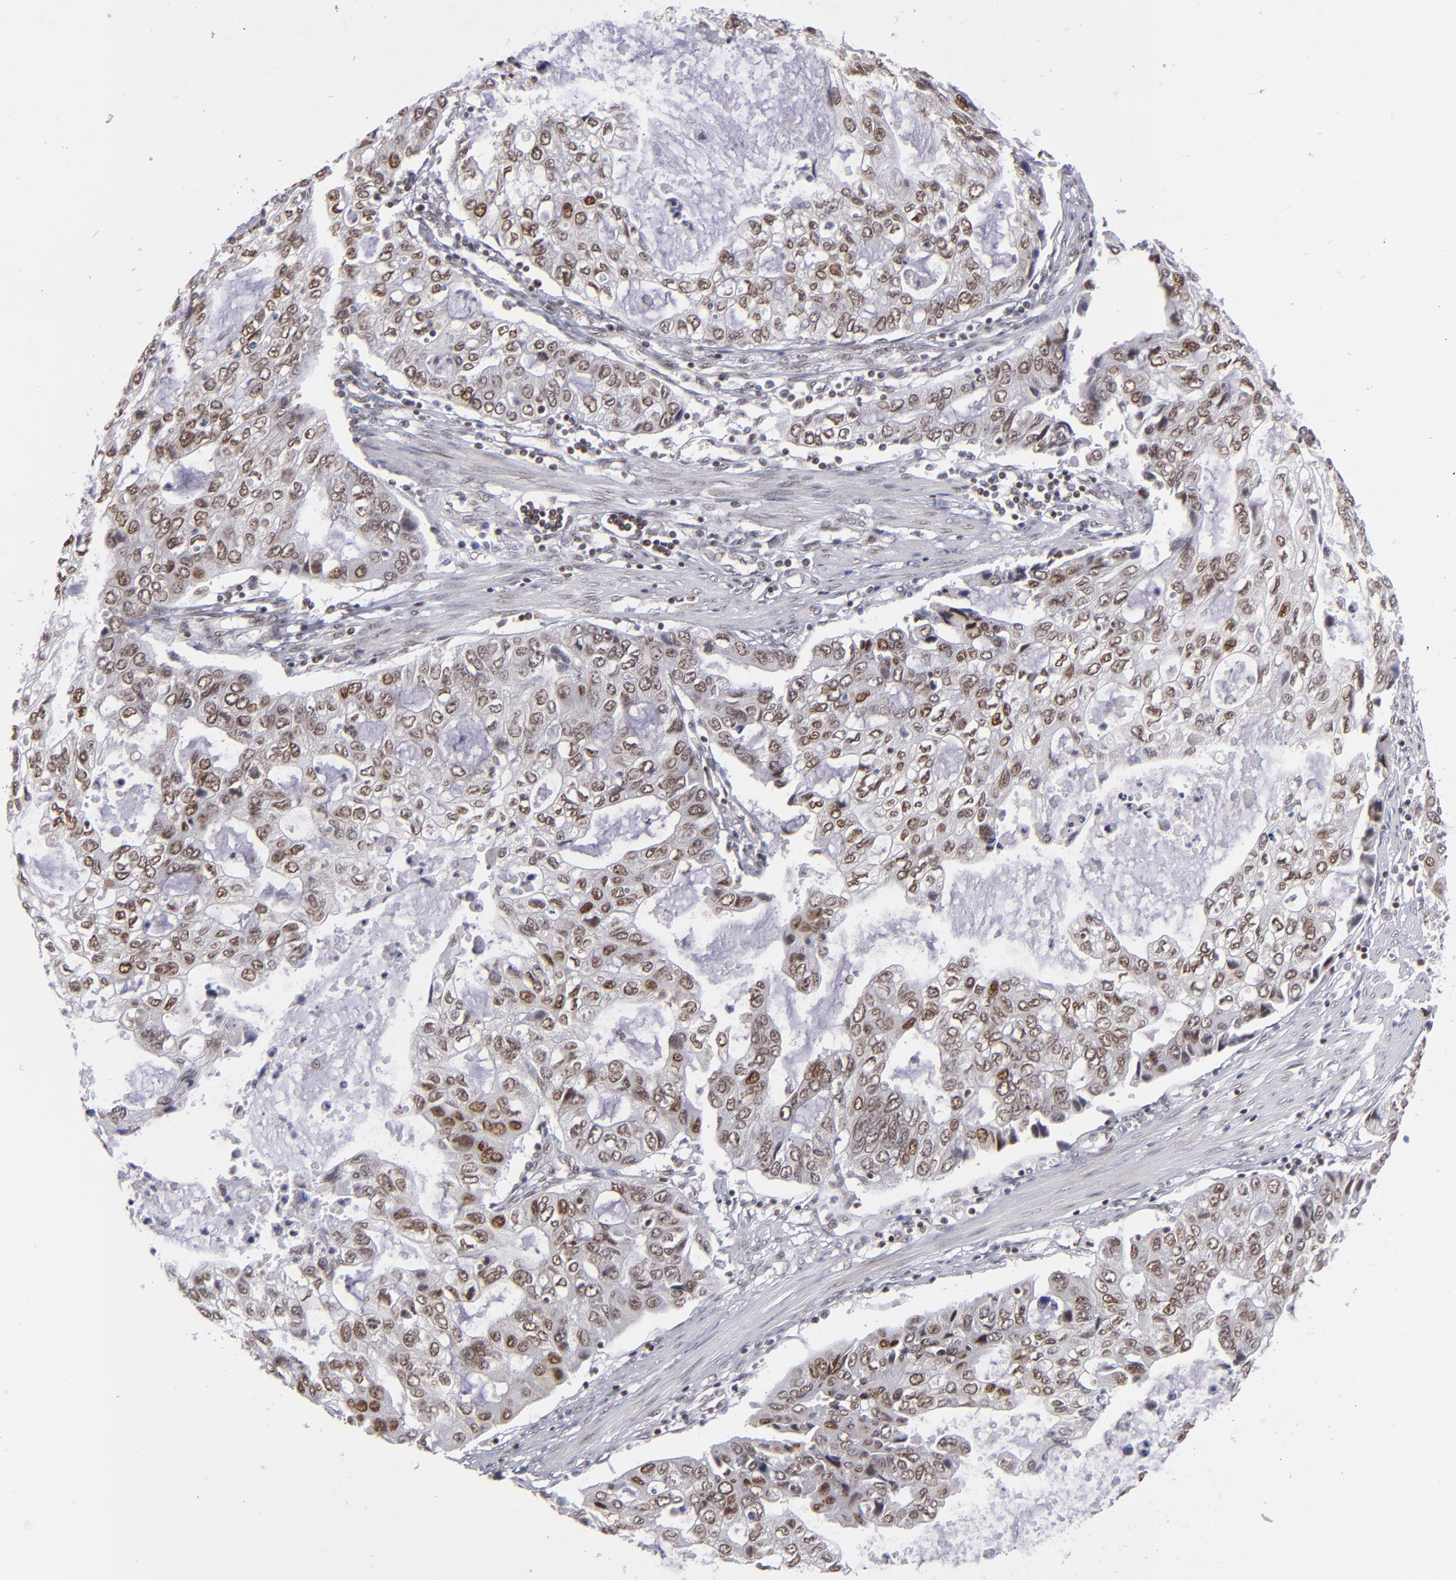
{"staining": {"intensity": "weak", "quantity": ">75%", "location": "nuclear"}, "tissue": "stomach cancer", "cell_type": "Tumor cells", "image_type": "cancer", "snomed": [{"axis": "morphology", "description": "Adenocarcinoma, NOS"}, {"axis": "topography", "description": "Stomach, upper"}], "caption": "Protein staining reveals weak nuclear staining in about >75% of tumor cells in adenocarcinoma (stomach).", "gene": "MLLT3", "patient": {"sex": "female", "age": 52}}